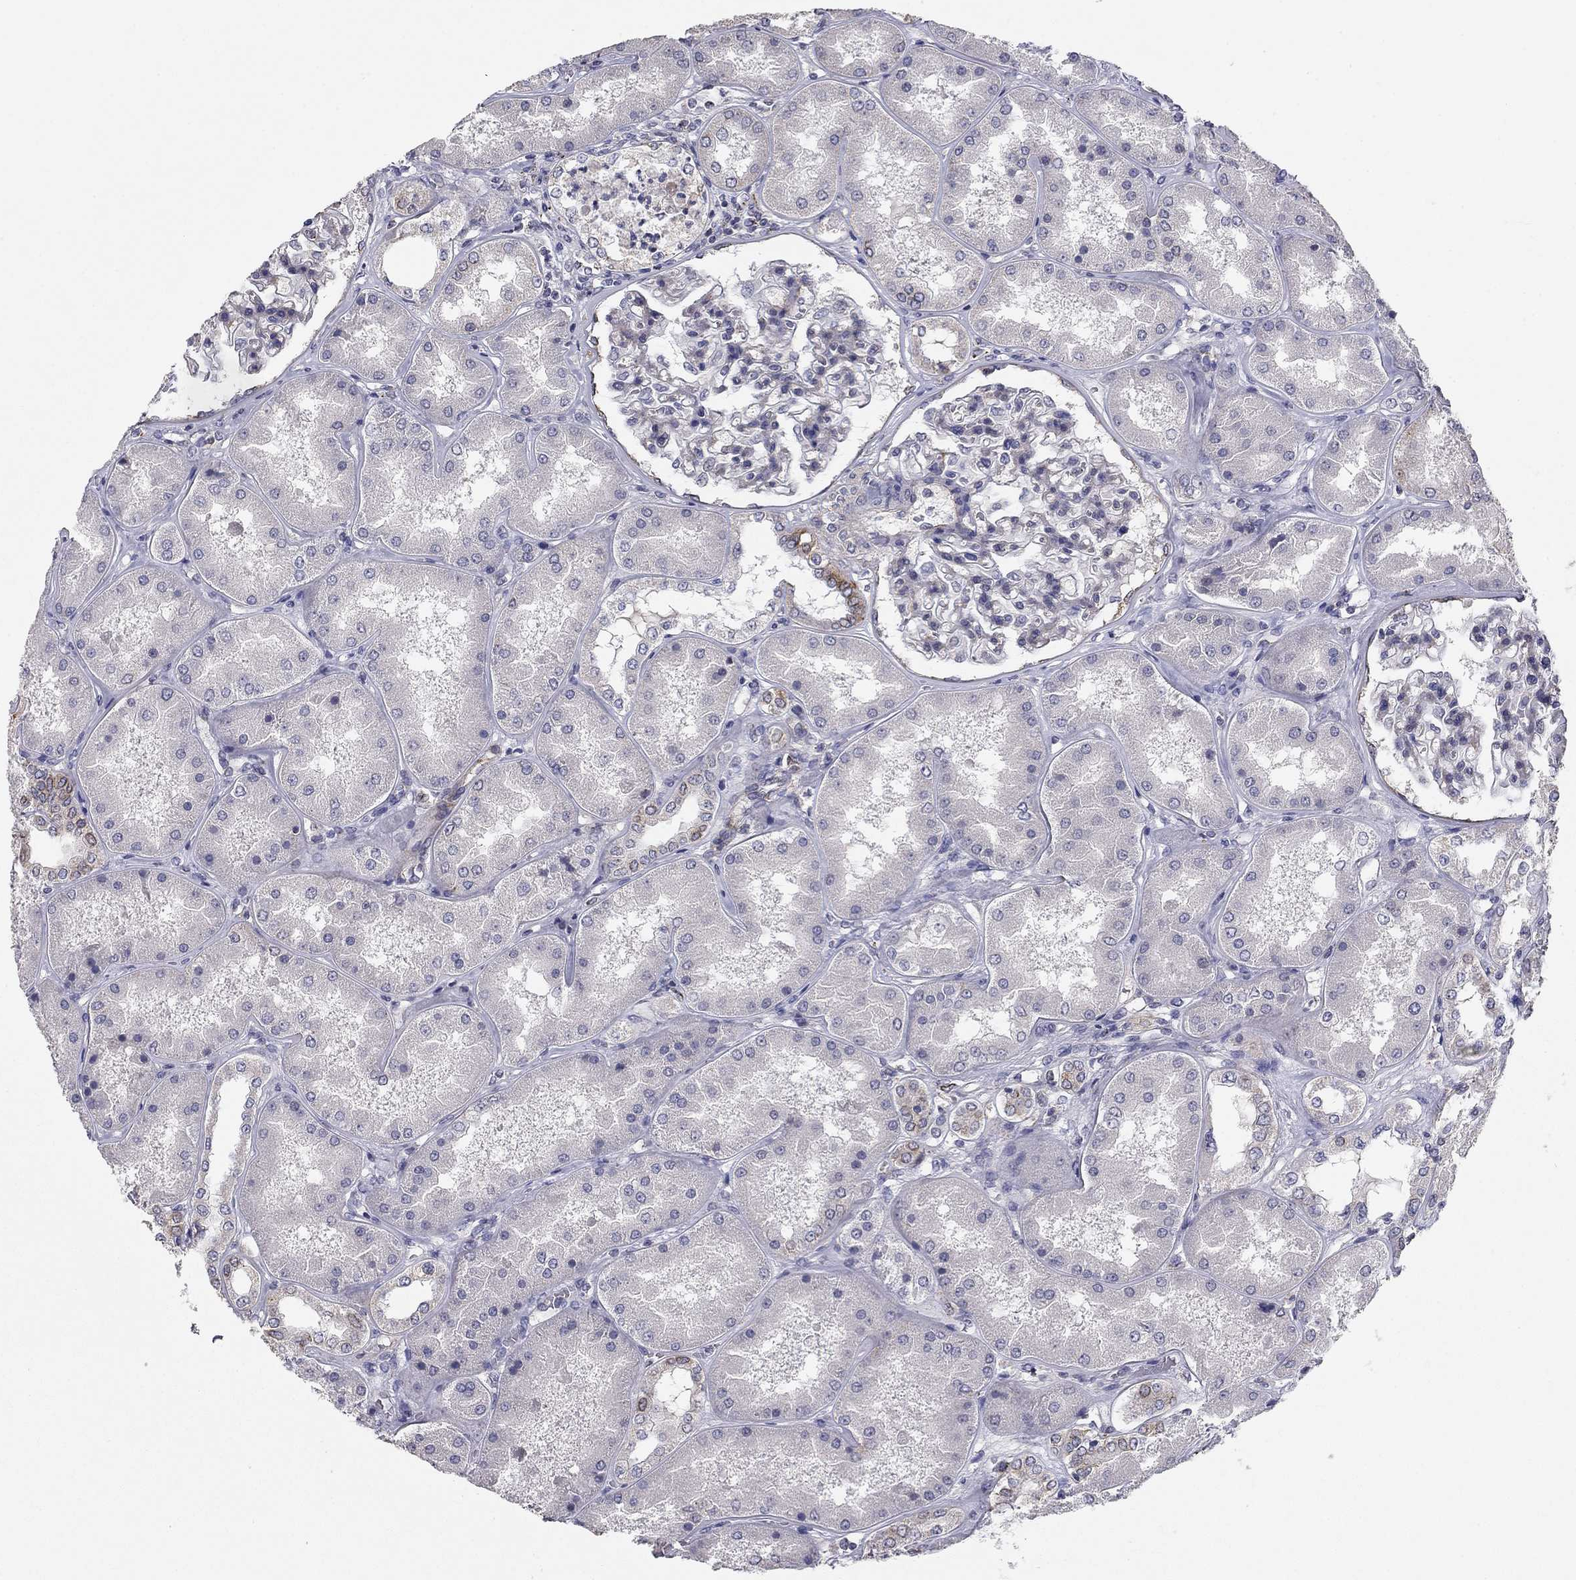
{"staining": {"intensity": "negative", "quantity": "none", "location": "none"}, "tissue": "kidney", "cell_type": "Cells in glomeruli", "image_type": "normal", "snomed": [{"axis": "morphology", "description": "Normal tissue, NOS"}, {"axis": "topography", "description": "Kidney"}], "caption": "Image shows no significant protein staining in cells in glomeruli of normal kidney.", "gene": "SEPTIN3", "patient": {"sex": "female", "age": 56}}